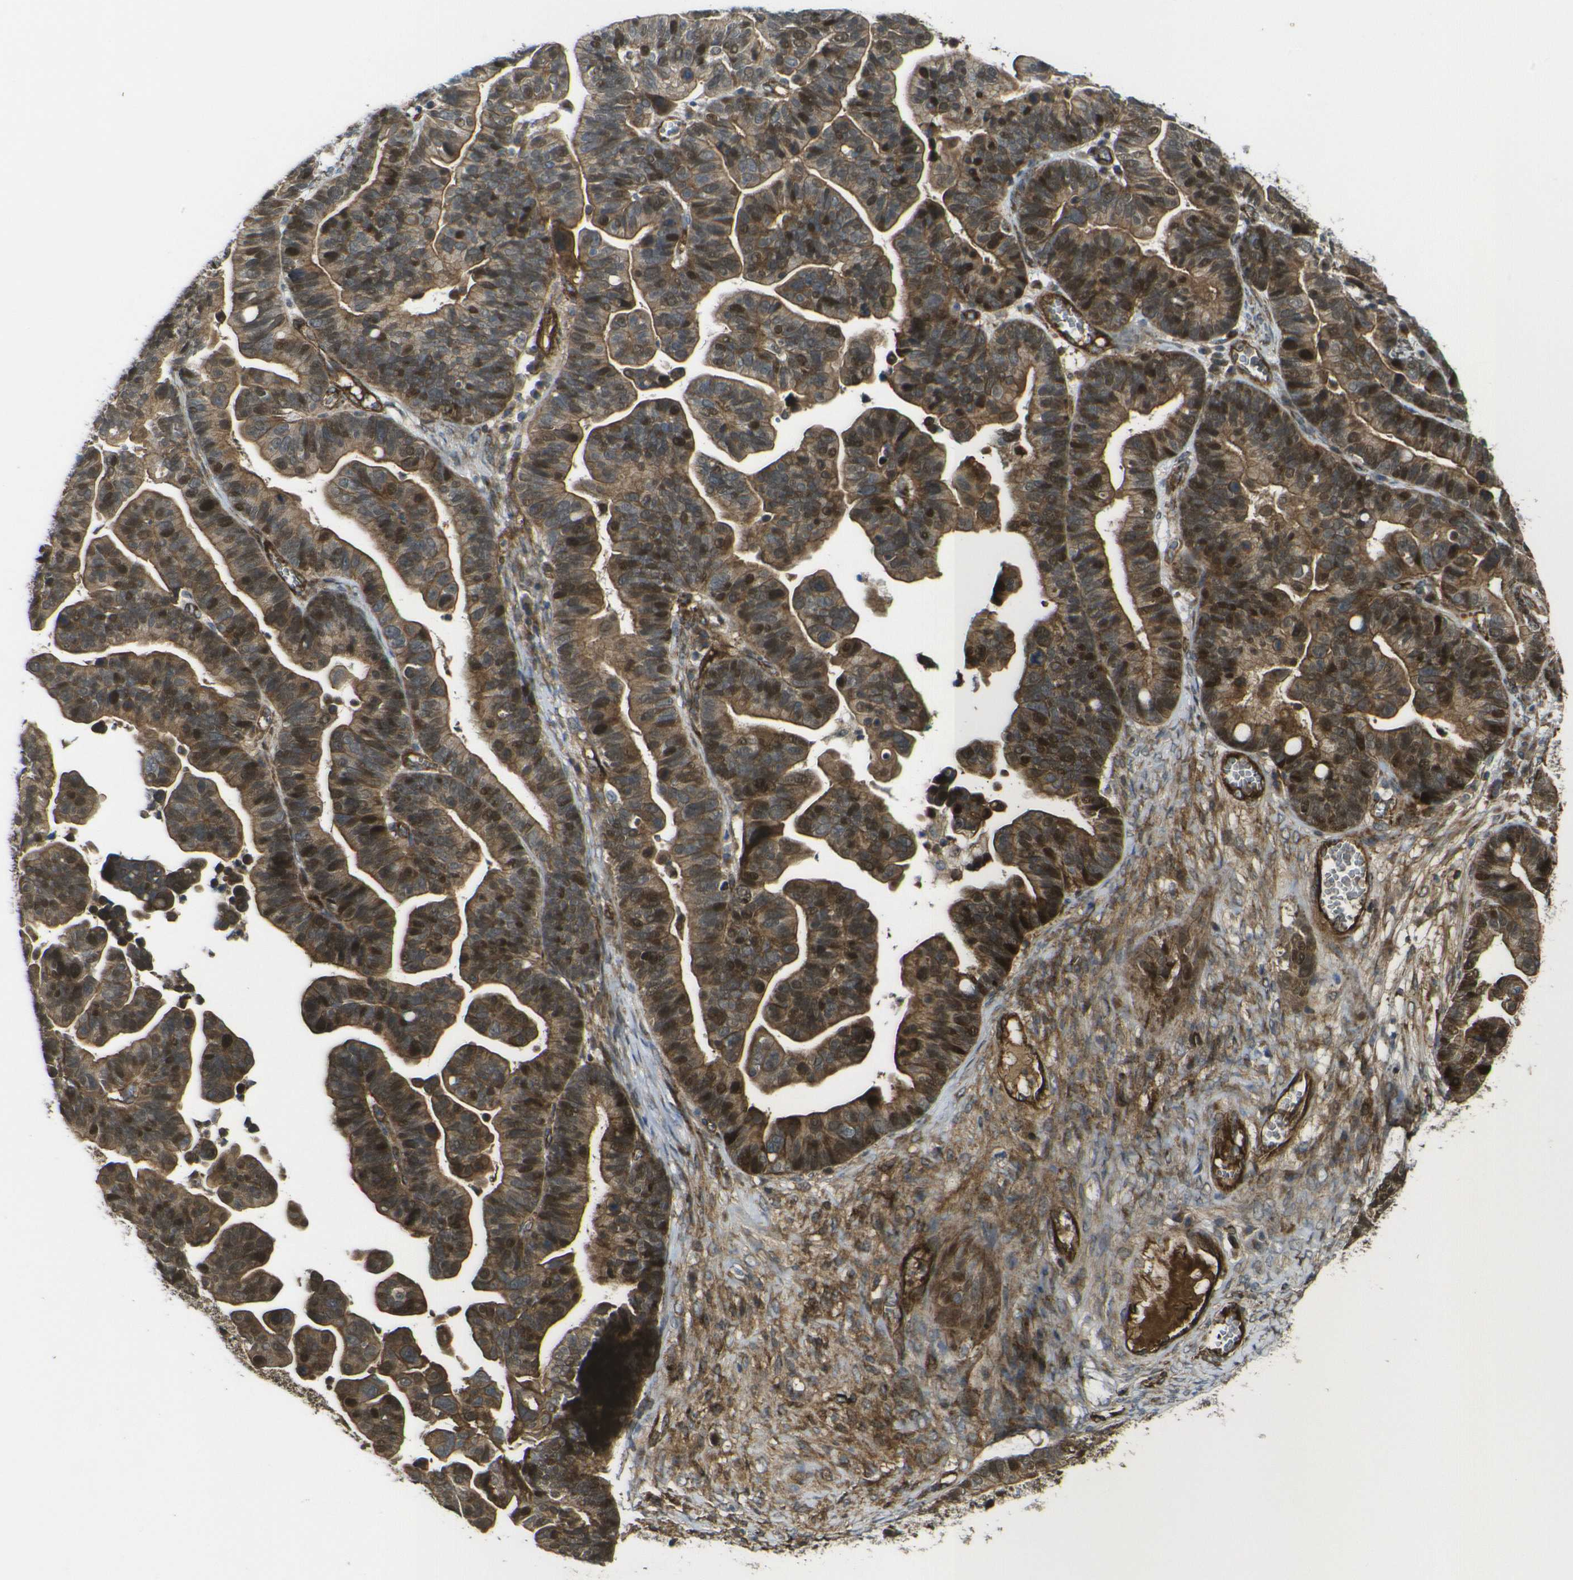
{"staining": {"intensity": "strong", "quantity": ">75%", "location": "cytoplasmic/membranous,nuclear"}, "tissue": "ovarian cancer", "cell_type": "Tumor cells", "image_type": "cancer", "snomed": [{"axis": "morphology", "description": "Cystadenocarcinoma, serous, NOS"}, {"axis": "topography", "description": "Ovary"}], "caption": "Immunohistochemical staining of ovarian cancer (serous cystadenocarcinoma) reveals high levels of strong cytoplasmic/membranous and nuclear positivity in about >75% of tumor cells.", "gene": "ECE1", "patient": {"sex": "female", "age": 56}}